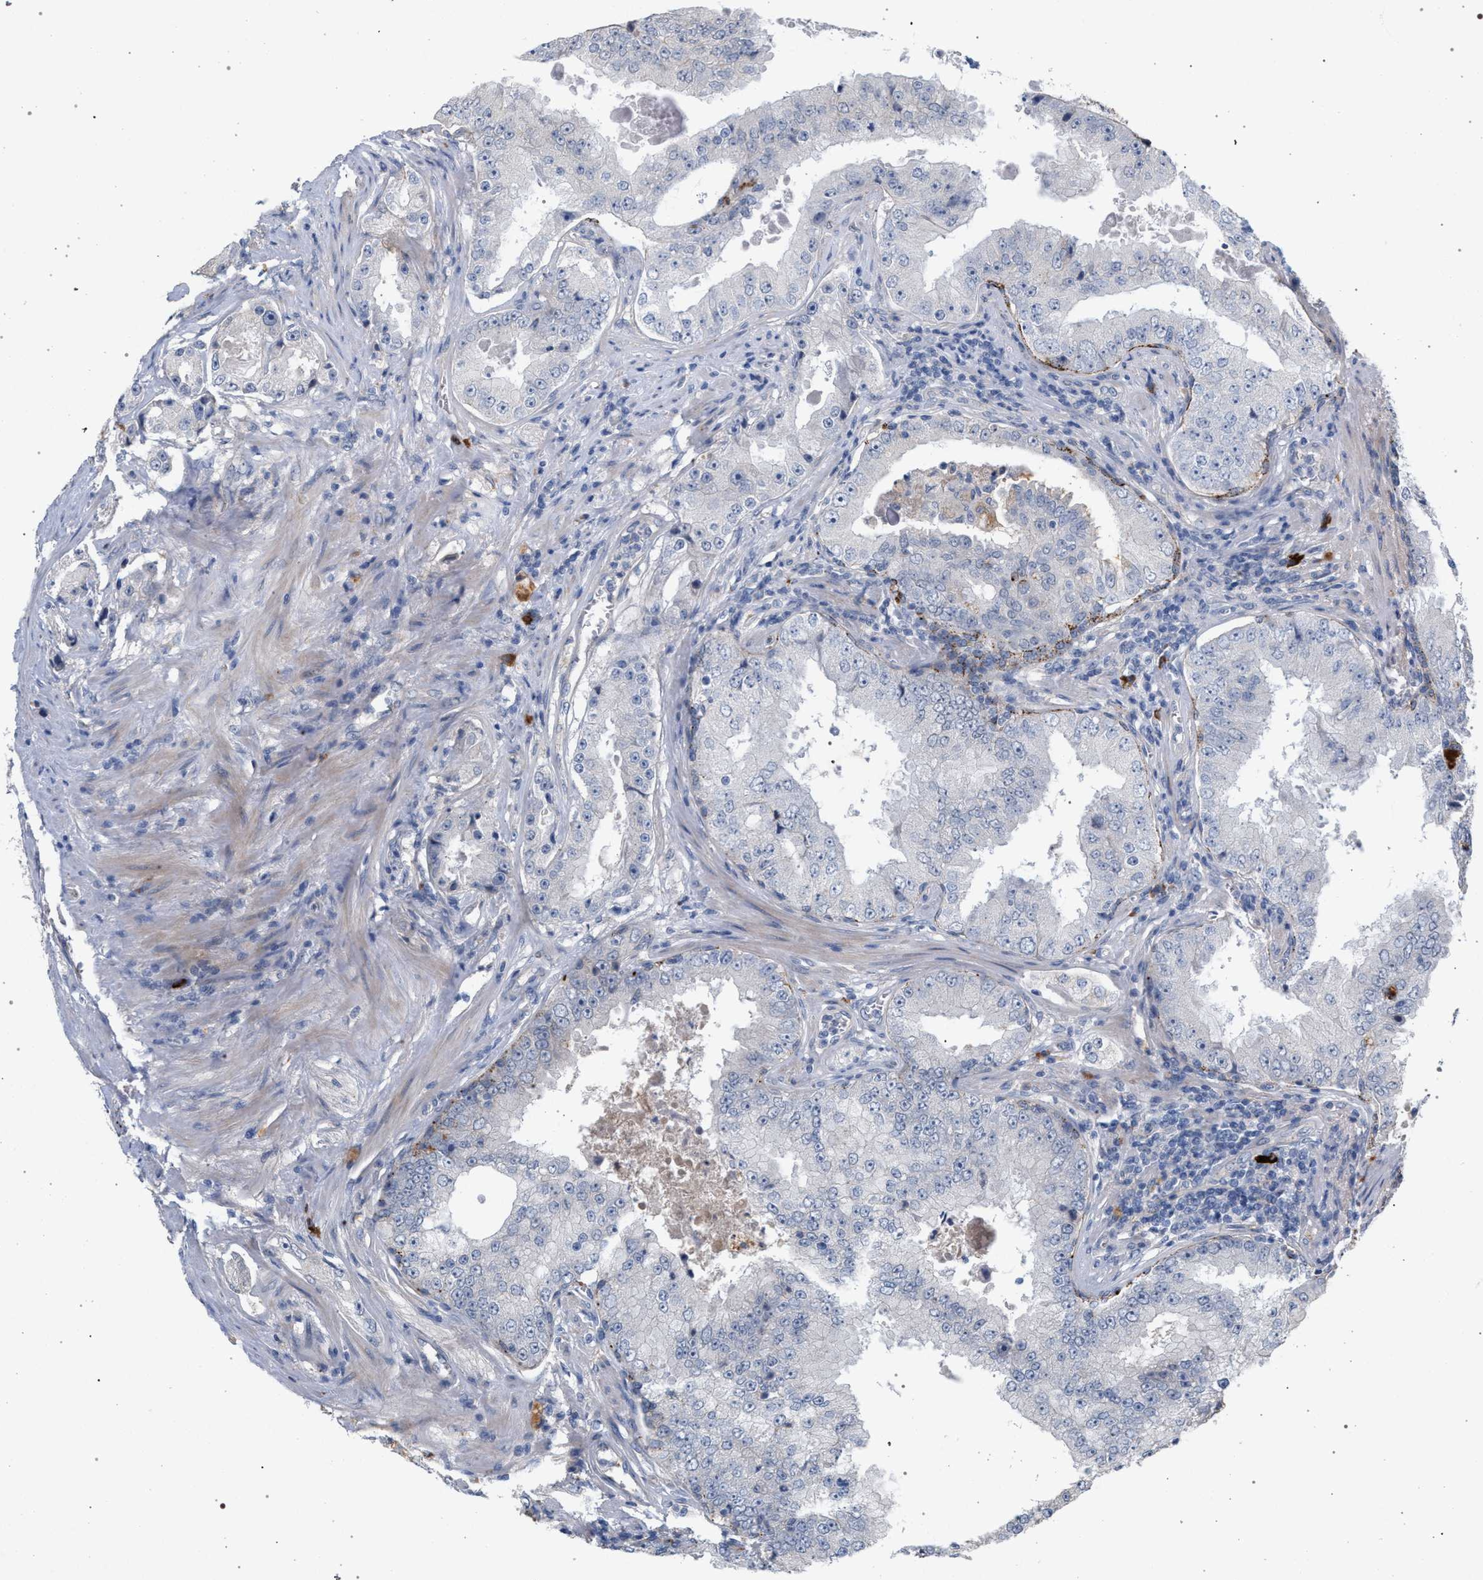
{"staining": {"intensity": "negative", "quantity": "none", "location": "none"}, "tissue": "prostate cancer", "cell_type": "Tumor cells", "image_type": "cancer", "snomed": [{"axis": "morphology", "description": "Adenocarcinoma, High grade"}, {"axis": "topography", "description": "Prostate"}], "caption": "This is an immunohistochemistry (IHC) histopathology image of human prostate high-grade adenocarcinoma. There is no expression in tumor cells.", "gene": "MAMDC2", "patient": {"sex": "male", "age": 73}}